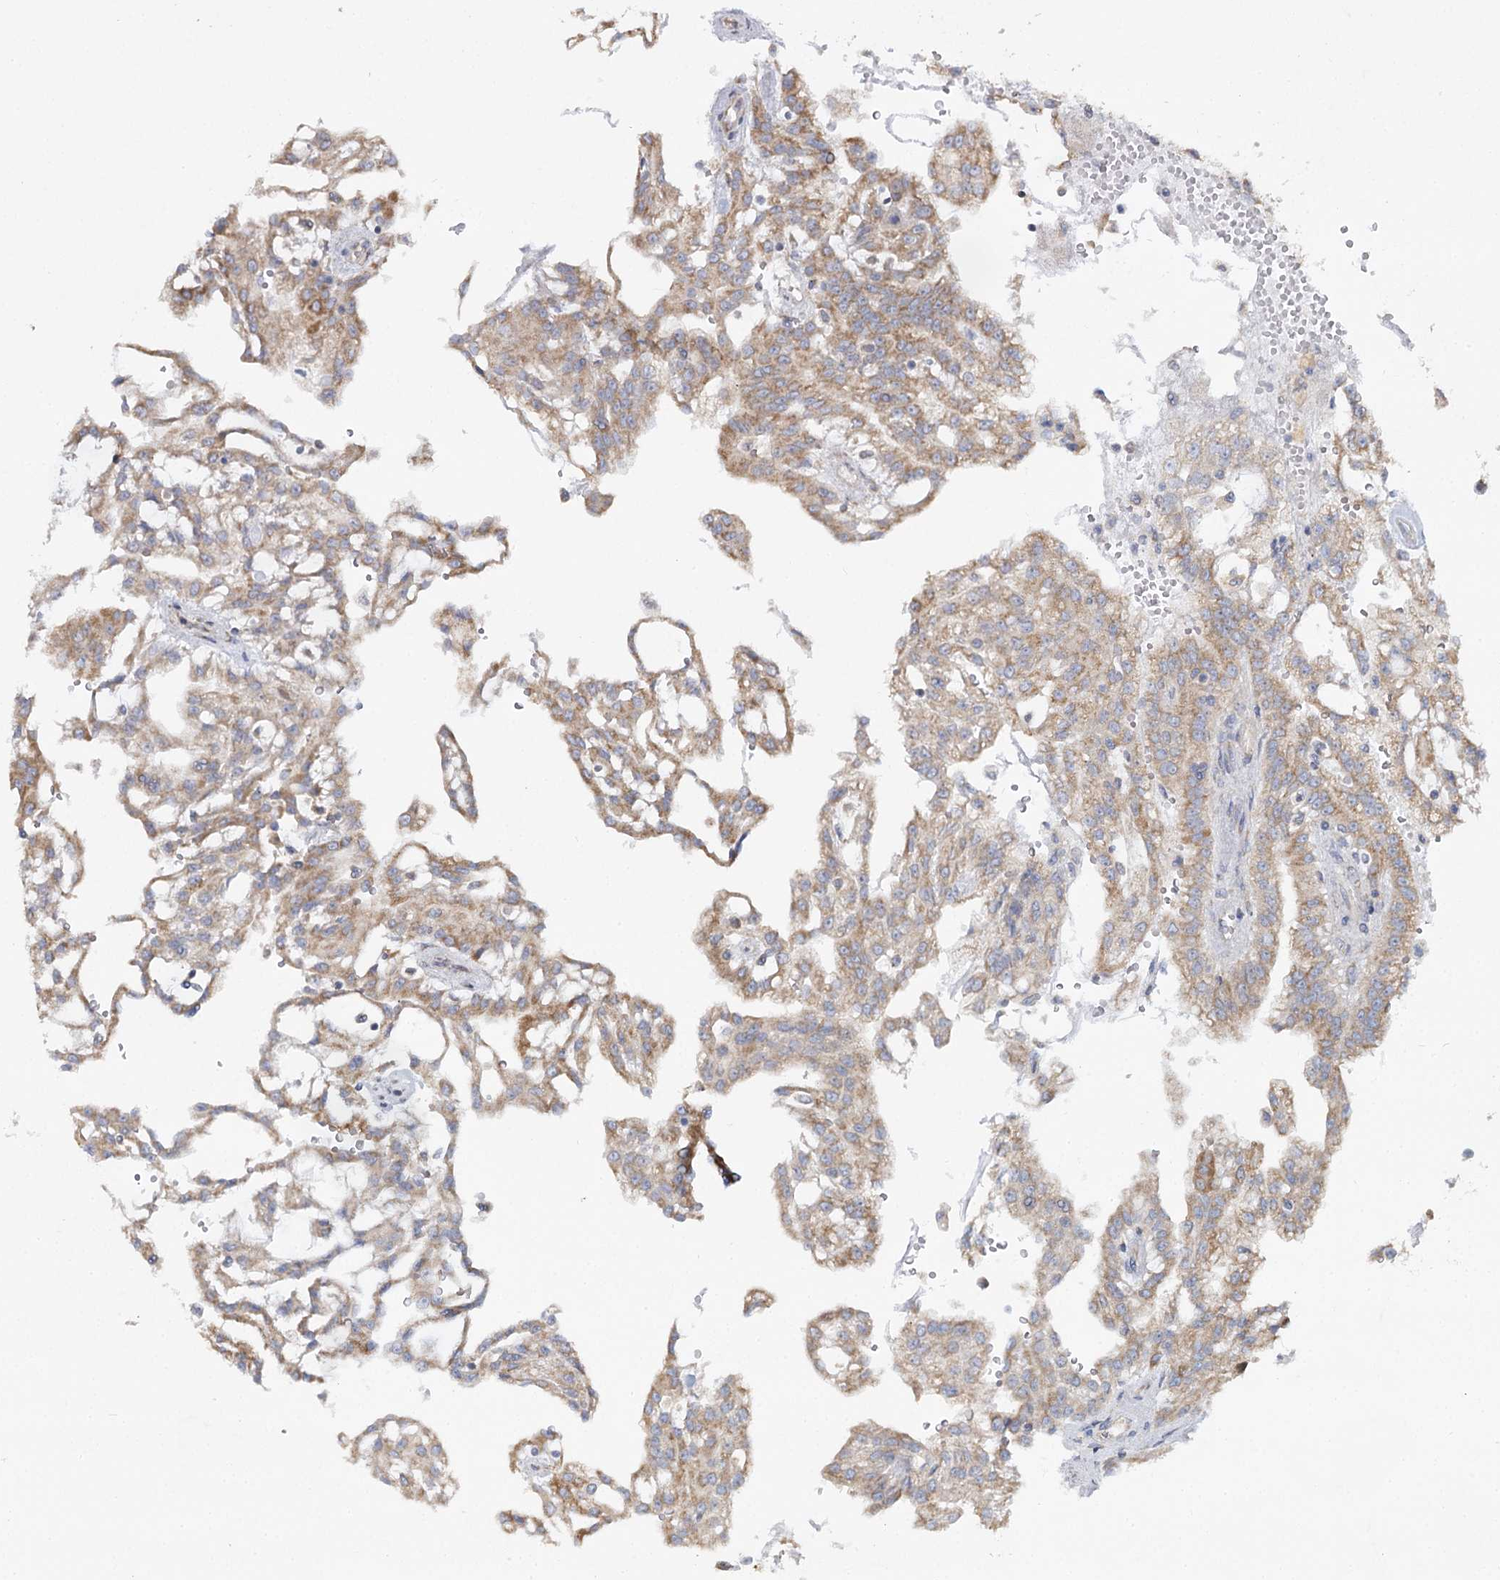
{"staining": {"intensity": "moderate", "quantity": ">75%", "location": "cytoplasmic/membranous"}, "tissue": "renal cancer", "cell_type": "Tumor cells", "image_type": "cancer", "snomed": [{"axis": "morphology", "description": "Adenocarcinoma, NOS"}, {"axis": "topography", "description": "Kidney"}], "caption": "An immunohistochemistry photomicrograph of neoplastic tissue is shown. Protein staining in brown shows moderate cytoplasmic/membranous positivity in renal adenocarcinoma within tumor cells. The staining is performed using DAB brown chromogen to label protein expression. The nuclei are counter-stained blue using hematoxylin.", "gene": "ACOX2", "patient": {"sex": "male", "age": 63}}